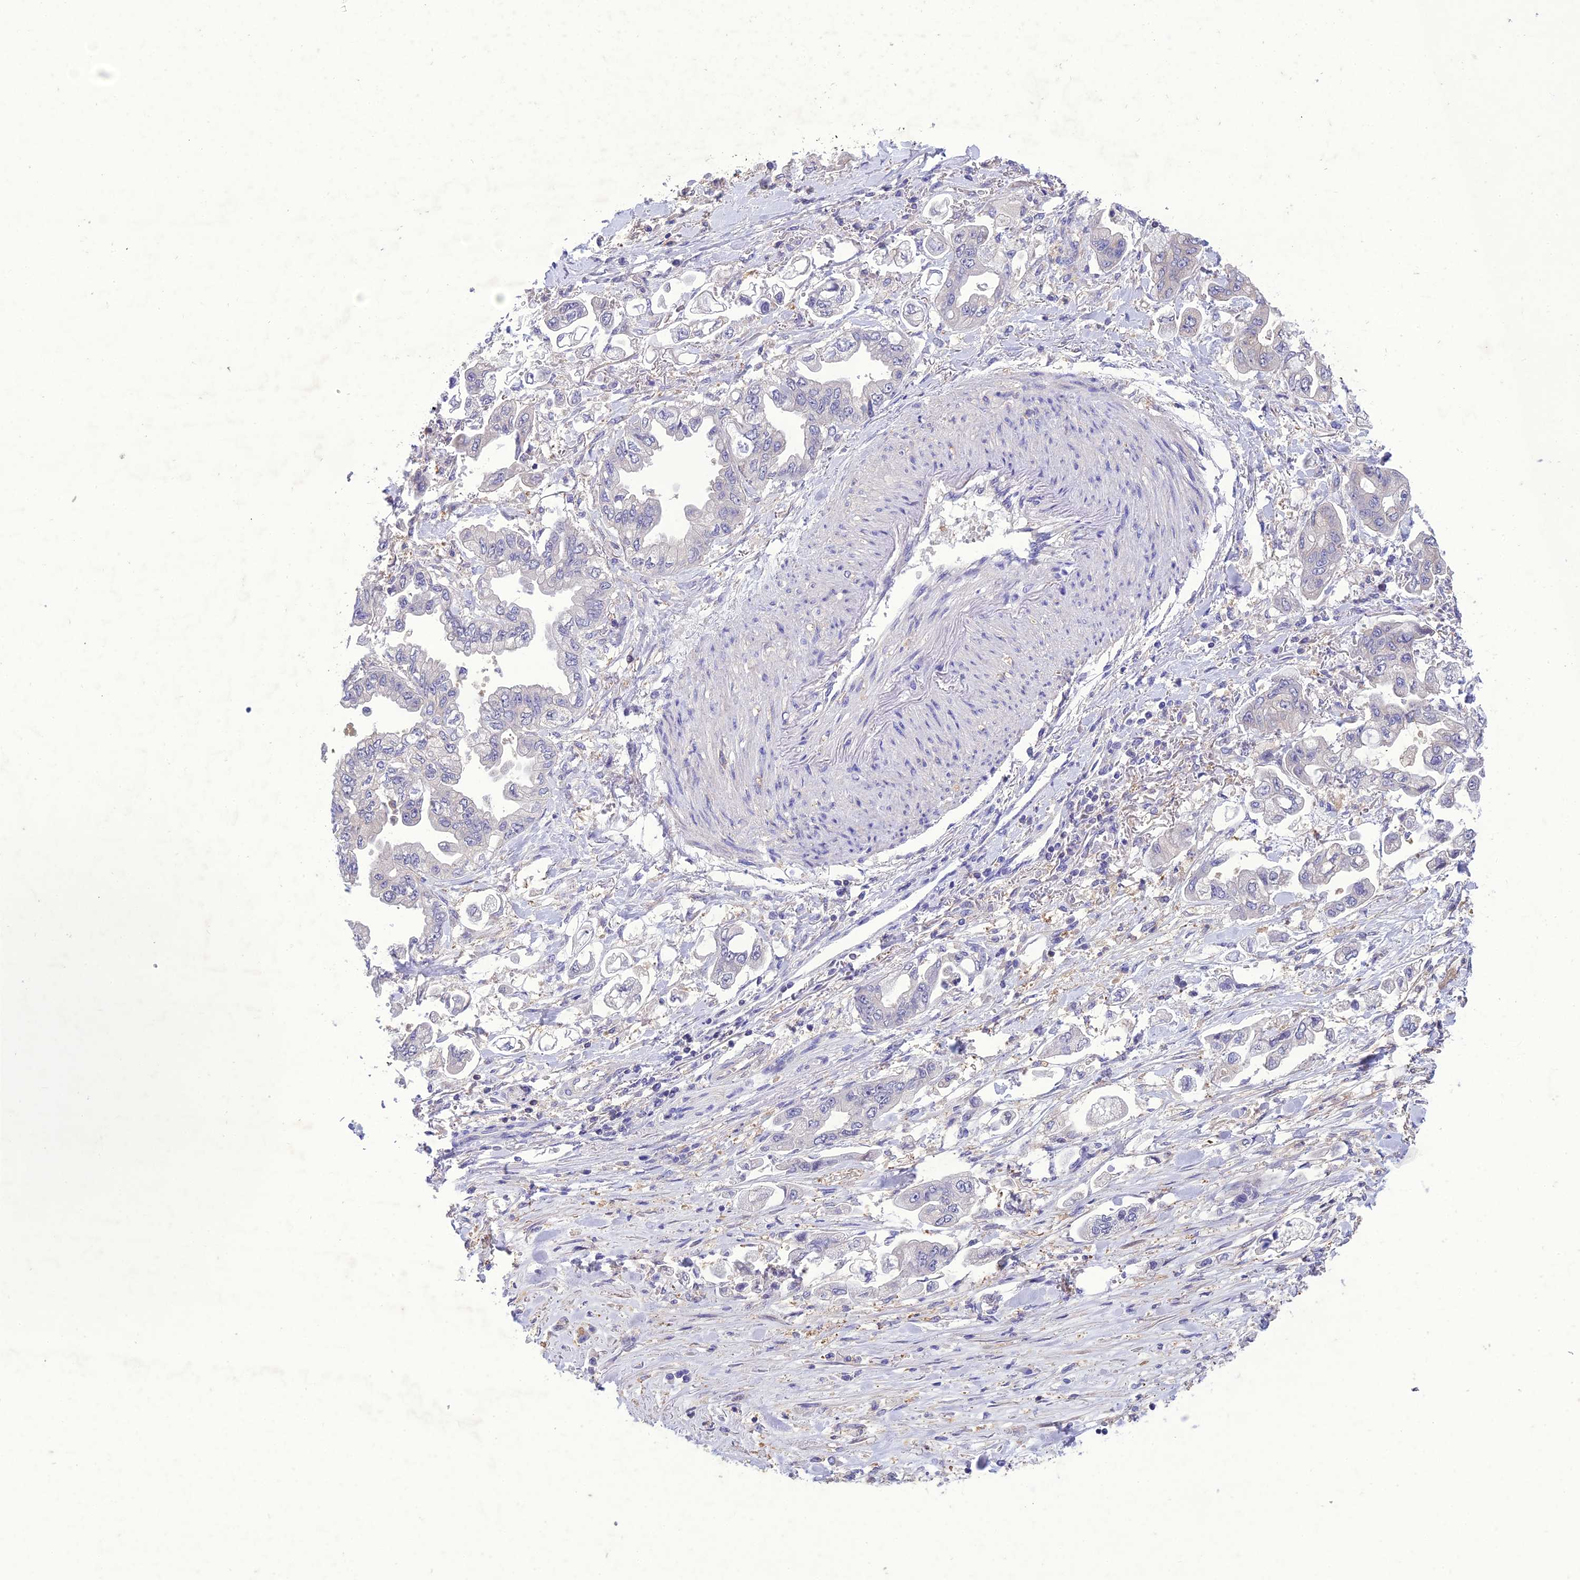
{"staining": {"intensity": "negative", "quantity": "none", "location": "none"}, "tissue": "stomach cancer", "cell_type": "Tumor cells", "image_type": "cancer", "snomed": [{"axis": "morphology", "description": "Adenocarcinoma, NOS"}, {"axis": "topography", "description": "Stomach"}], "caption": "An image of stomach cancer (adenocarcinoma) stained for a protein reveals no brown staining in tumor cells.", "gene": "SNX24", "patient": {"sex": "male", "age": 62}}